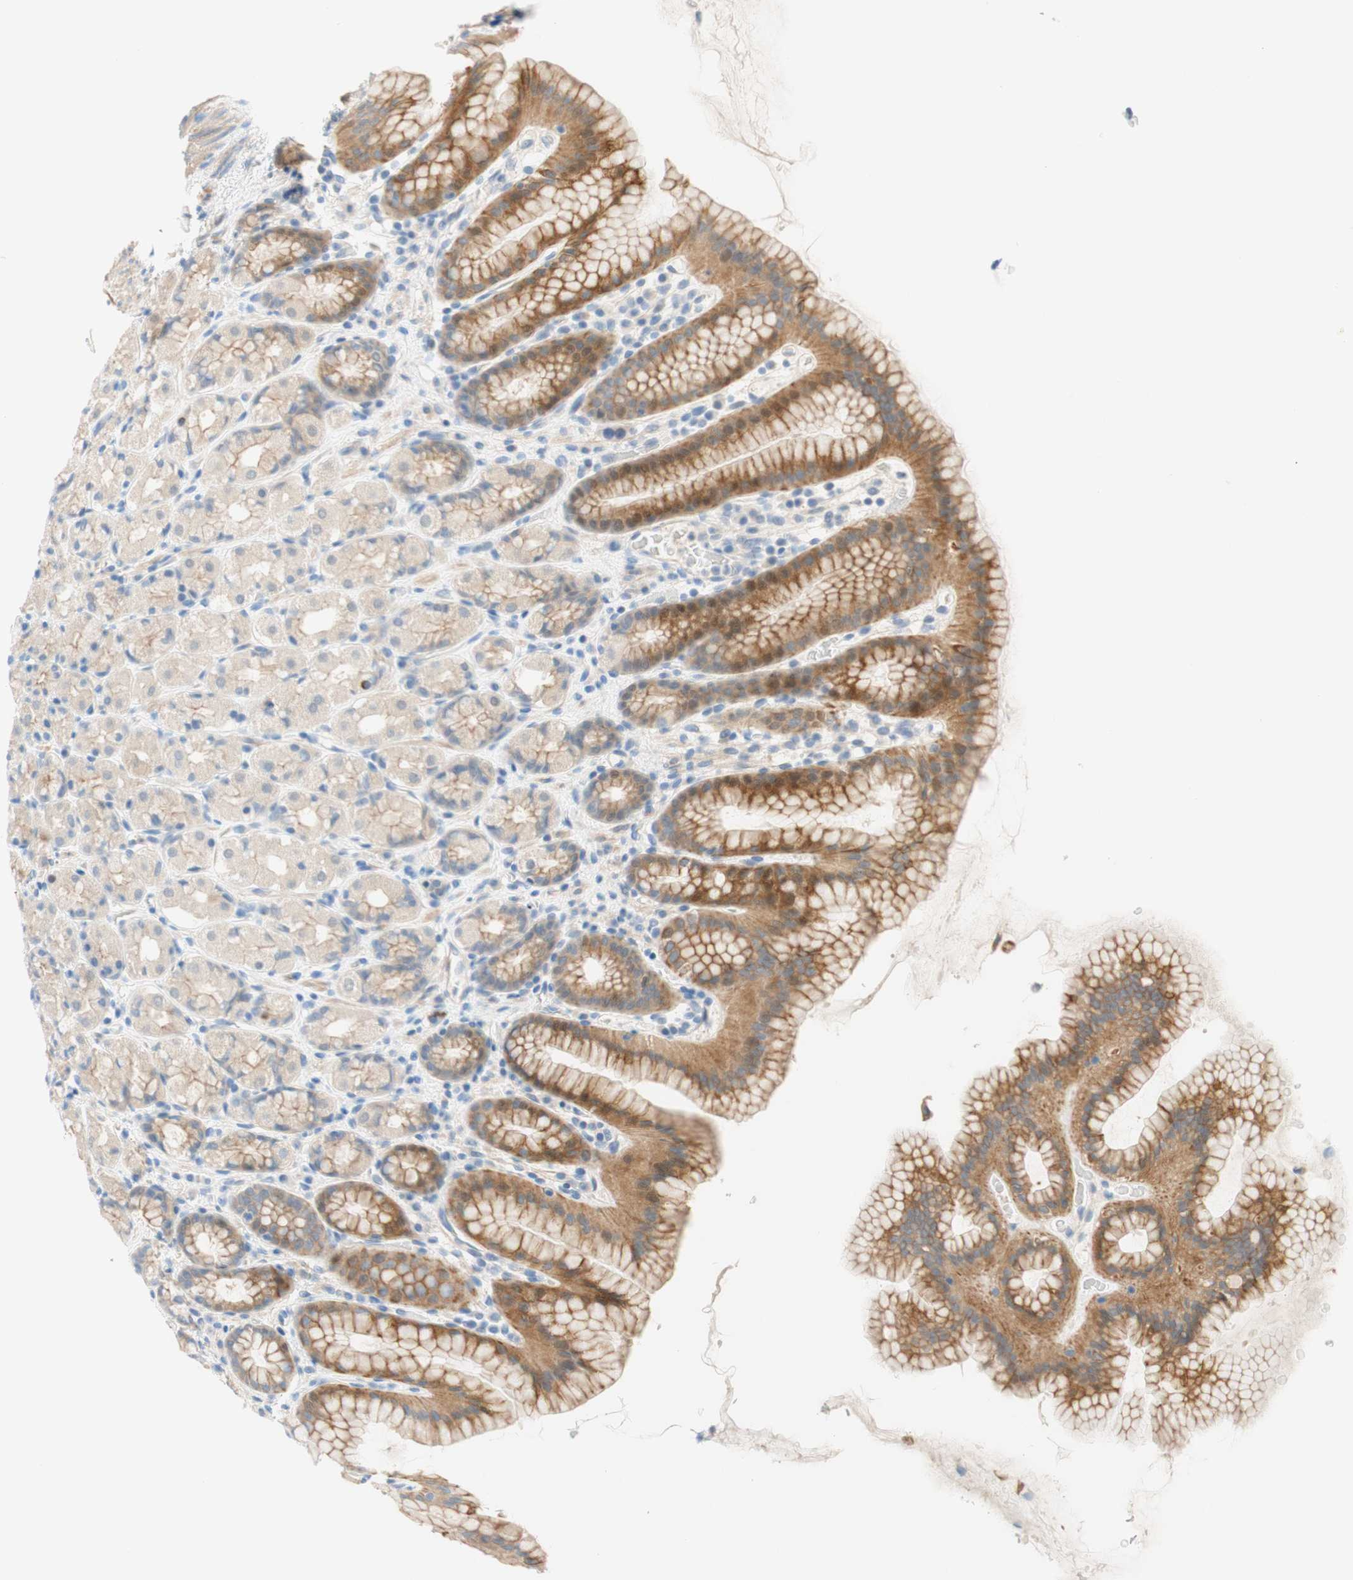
{"staining": {"intensity": "moderate", "quantity": "25%-75%", "location": "cytoplasmic/membranous"}, "tissue": "stomach", "cell_type": "Glandular cells", "image_type": "normal", "snomed": [{"axis": "morphology", "description": "Normal tissue, NOS"}, {"axis": "topography", "description": "Stomach, upper"}], "caption": "Immunohistochemical staining of benign human stomach reveals moderate cytoplasmic/membranous protein positivity in approximately 25%-75% of glandular cells.", "gene": "ENTREP2", "patient": {"sex": "male", "age": 68}}